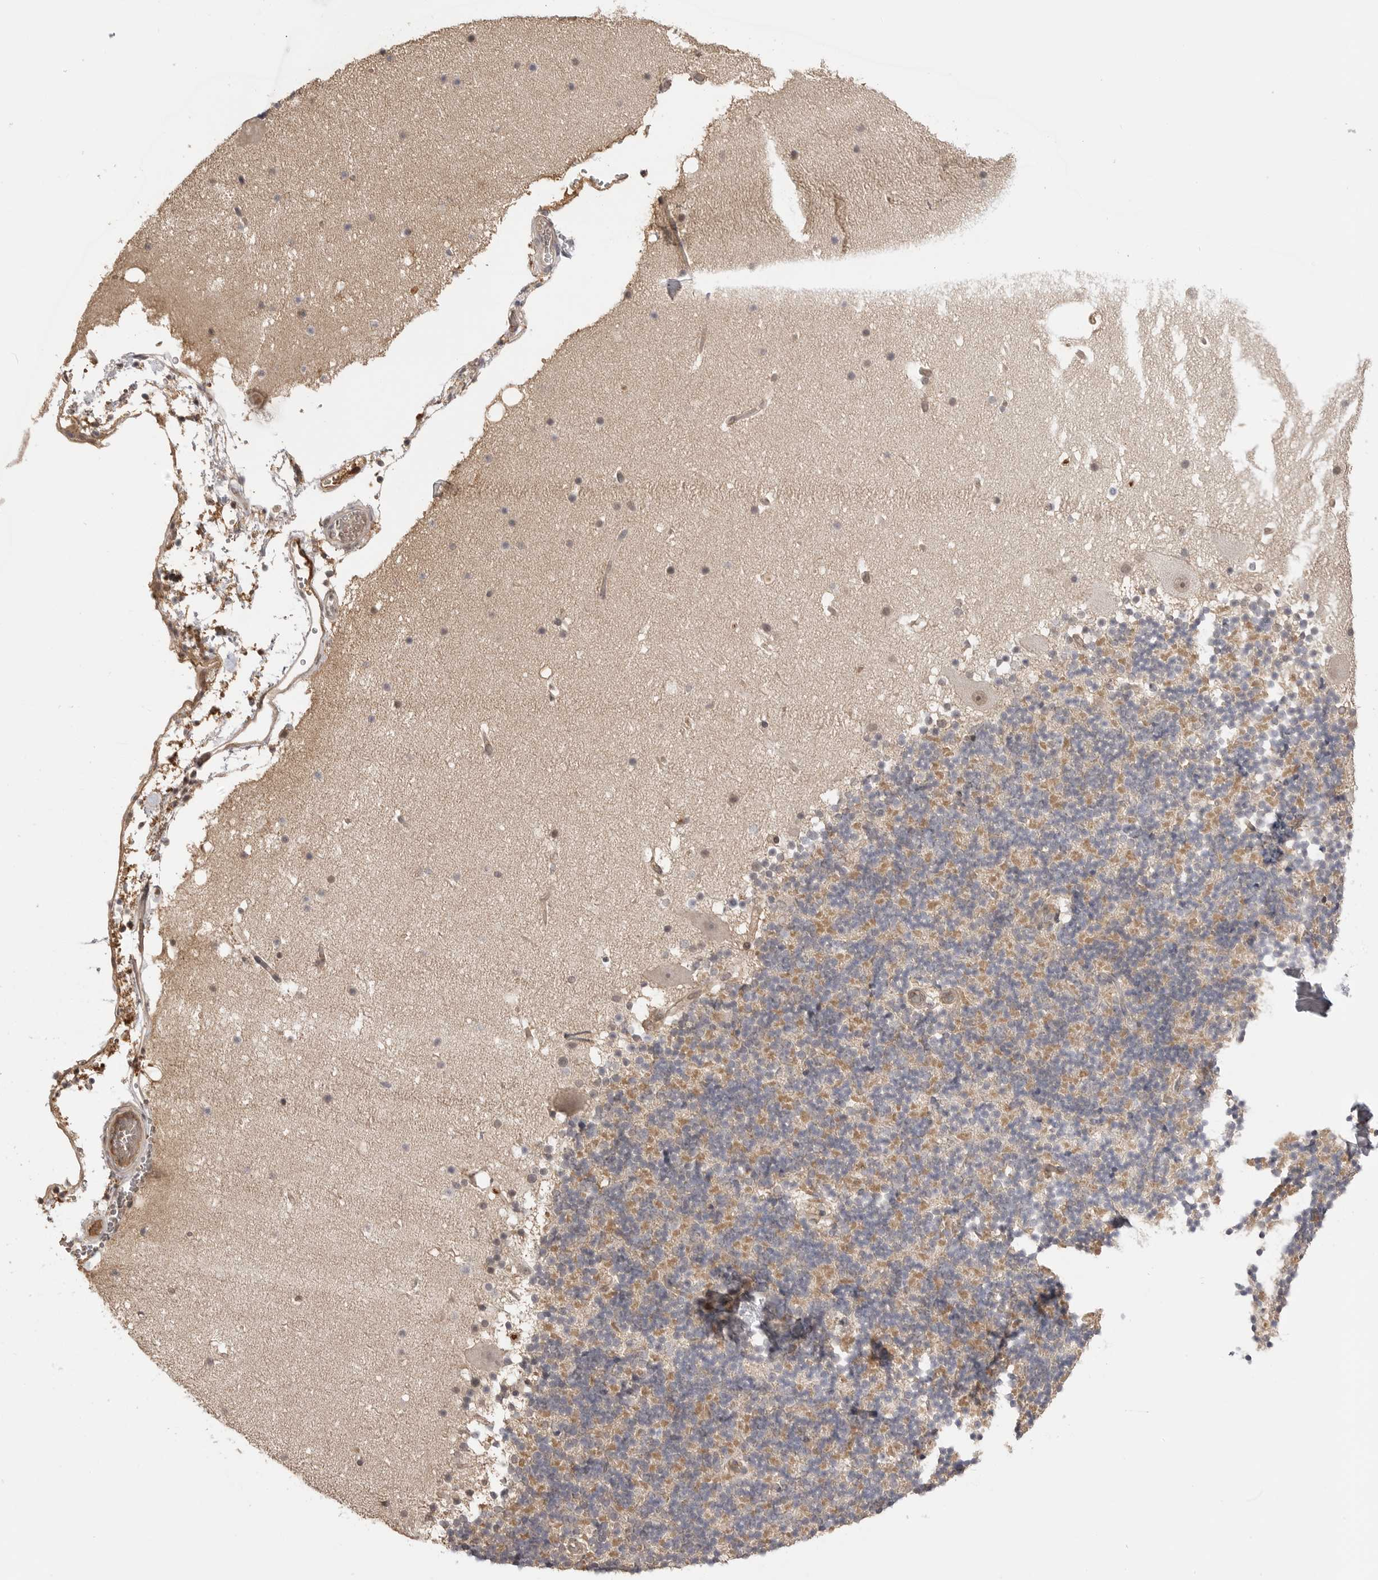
{"staining": {"intensity": "weak", "quantity": "<25%", "location": "cytoplasmic/membranous"}, "tissue": "cerebellum", "cell_type": "Cells in granular layer", "image_type": "normal", "snomed": [{"axis": "morphology", "description": "Normal tissue, NOS"}, {"axis": "topography", "description": "Cerebellum"}], "caption": "The IHC image has no significant positivity in cells in granular layer of cerebellum. (Immunohistochemistry (ihc), brightfield microscopy, high magnification).", "gene": "ASPSCR1", "patient": {"sex": "male", "age": 57}}